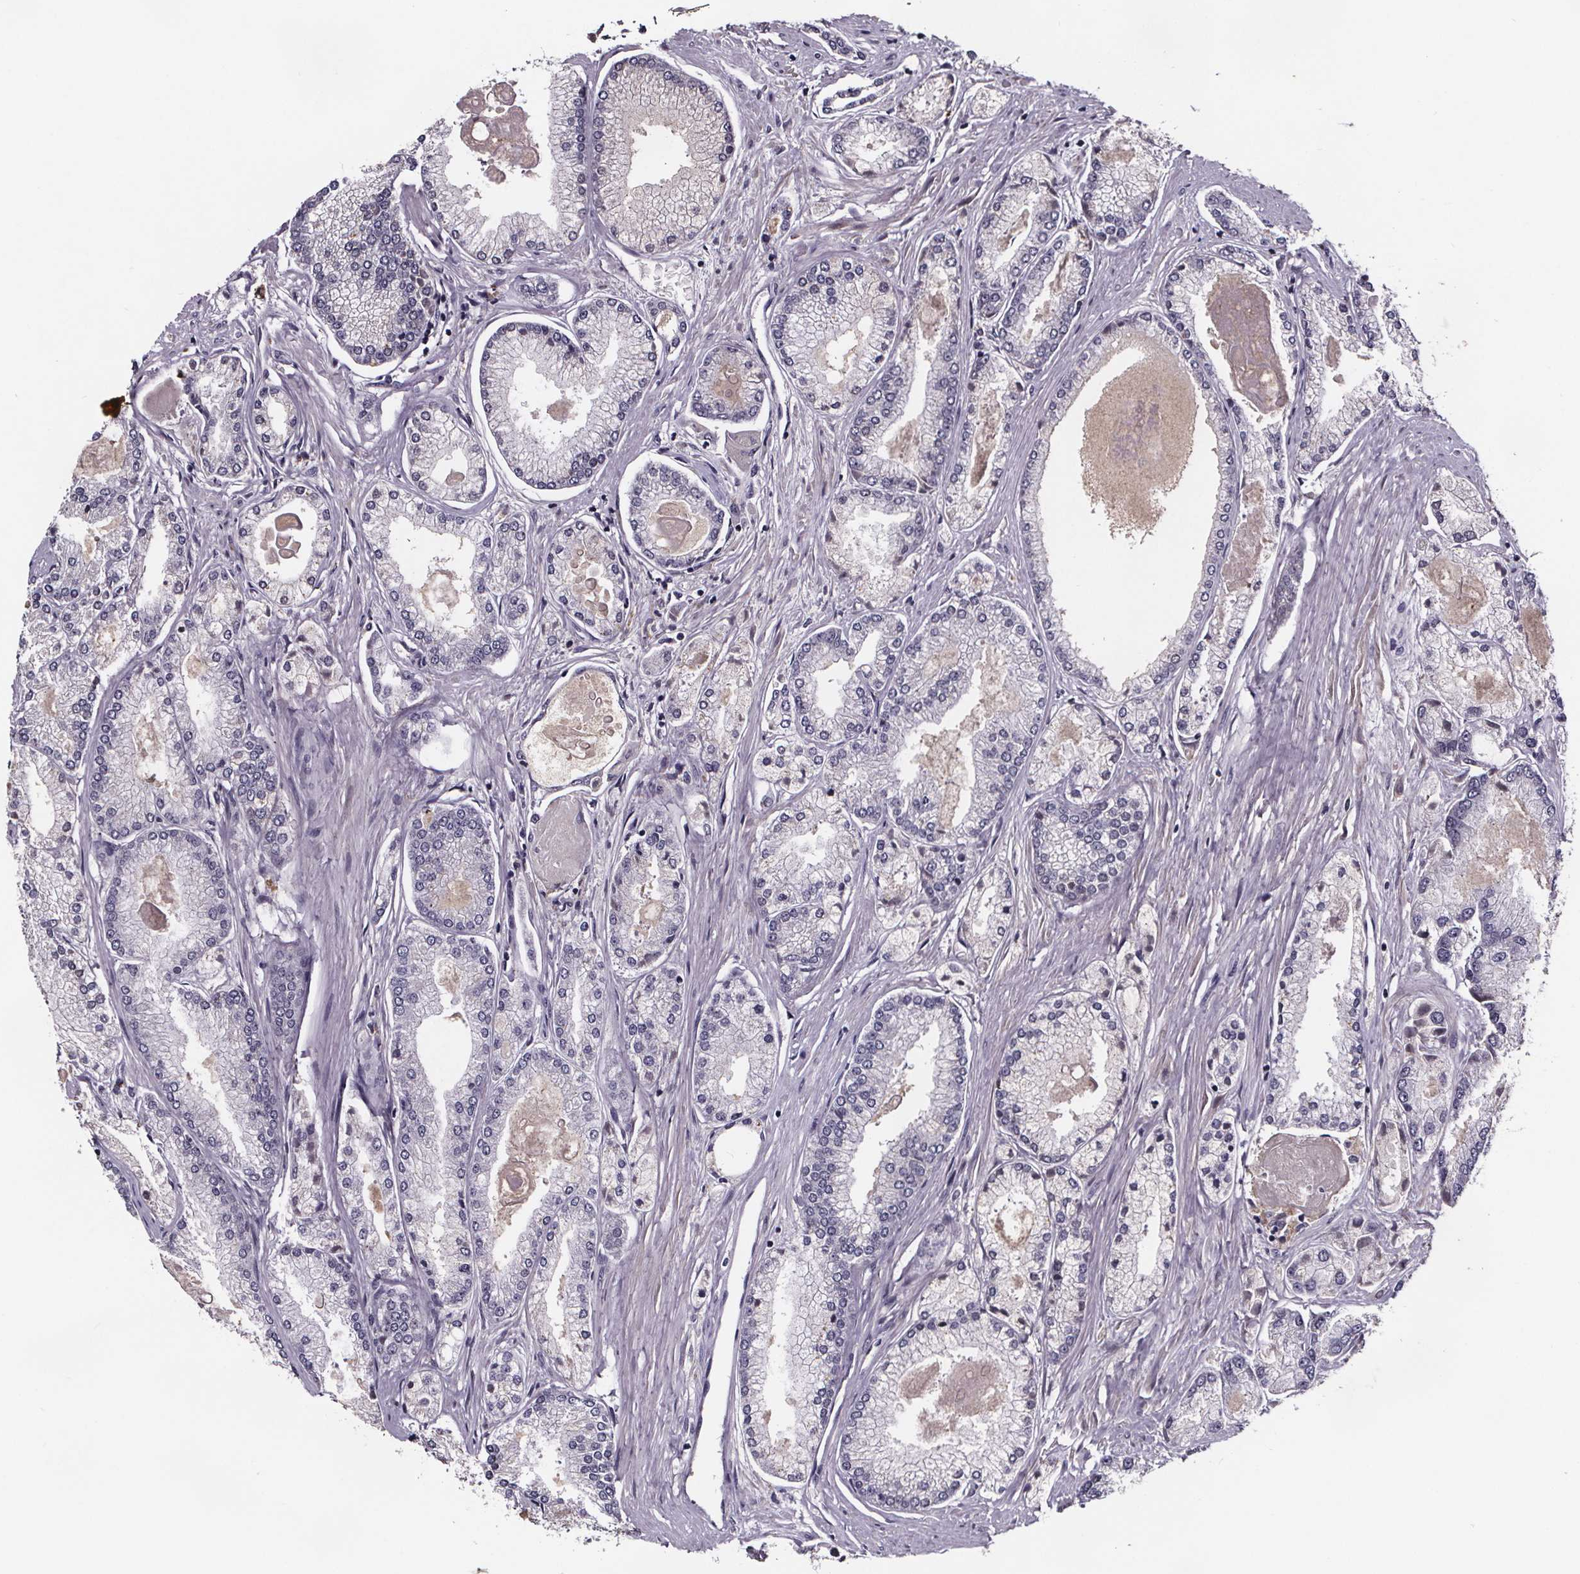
{"staining": {"intensity": "negative", "quantity": "none", "location": "none"}, "tissue": "prostate cancer", "cell_type": "Tumor cells", "image_type": "cancer", "snomed": [{"axis": "morphology", "description": "Adenocarcinoma, High grade"}, {"axis": "topography", "description": "Prostate"}], "caption": "The histopathology image exhibits no staining of tumor cells in adenocarcinoma (high-grade) (prostate).", "gene": "NPHP4", "patient": {"sex": "male", "age": 68}}